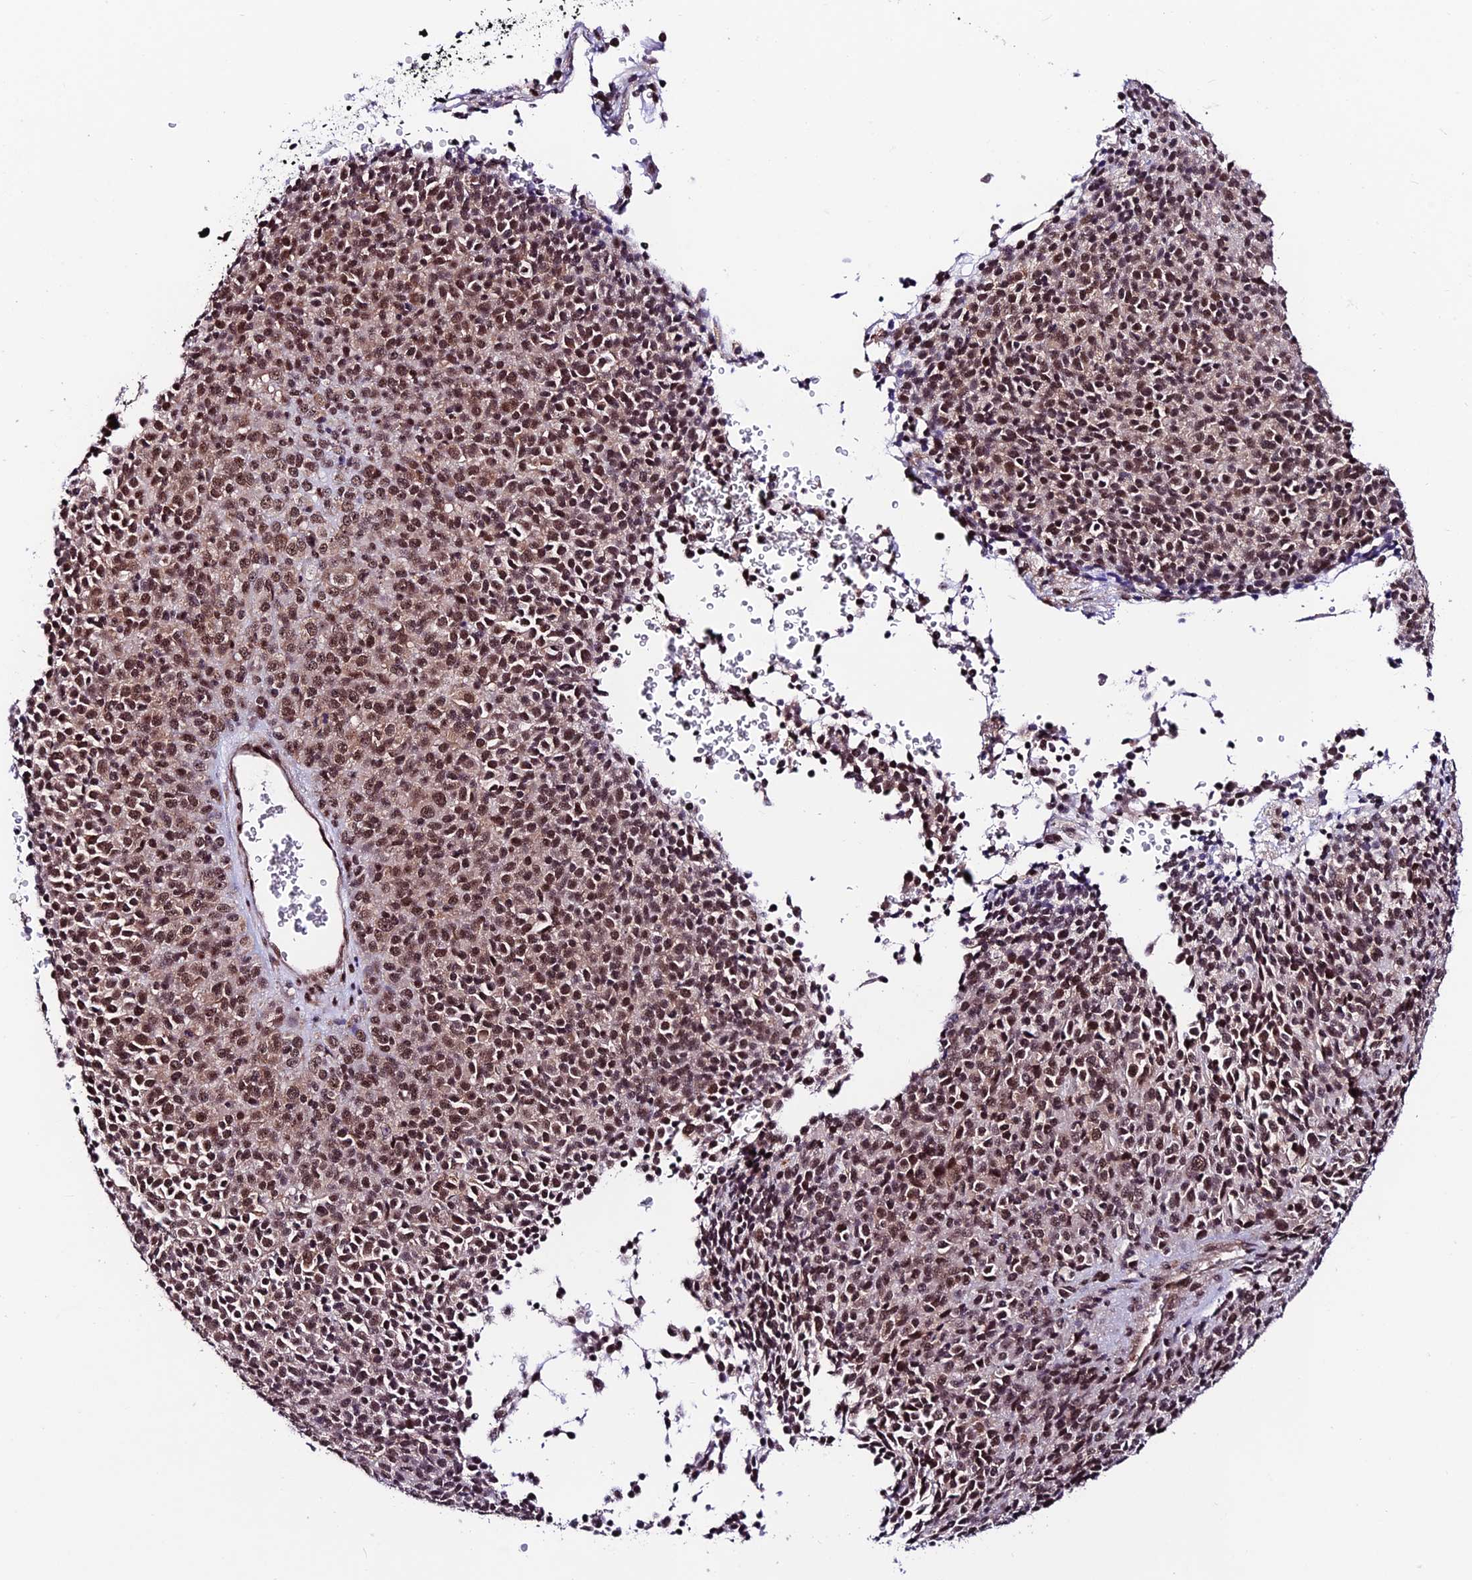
{"staining": {"intensity": "strong", "quantity": ">75%", "location": "nuclear"}, "tissue": "melanoma", "cell_type": "Tumor cells", "image_type": "cancer", "snomed": [{"axis": "morphology", "description": "Malignant melanoma, Metastatic site"}, {"axis": "topography", "description": "Brain"}], "caption": "This is a photomicrograph of IHC staining of melanoma, which shows strong positivity in the nuclear of tumor cells.", "gene": "RBM42", "patient": {"sex": "female", "age": 56}}